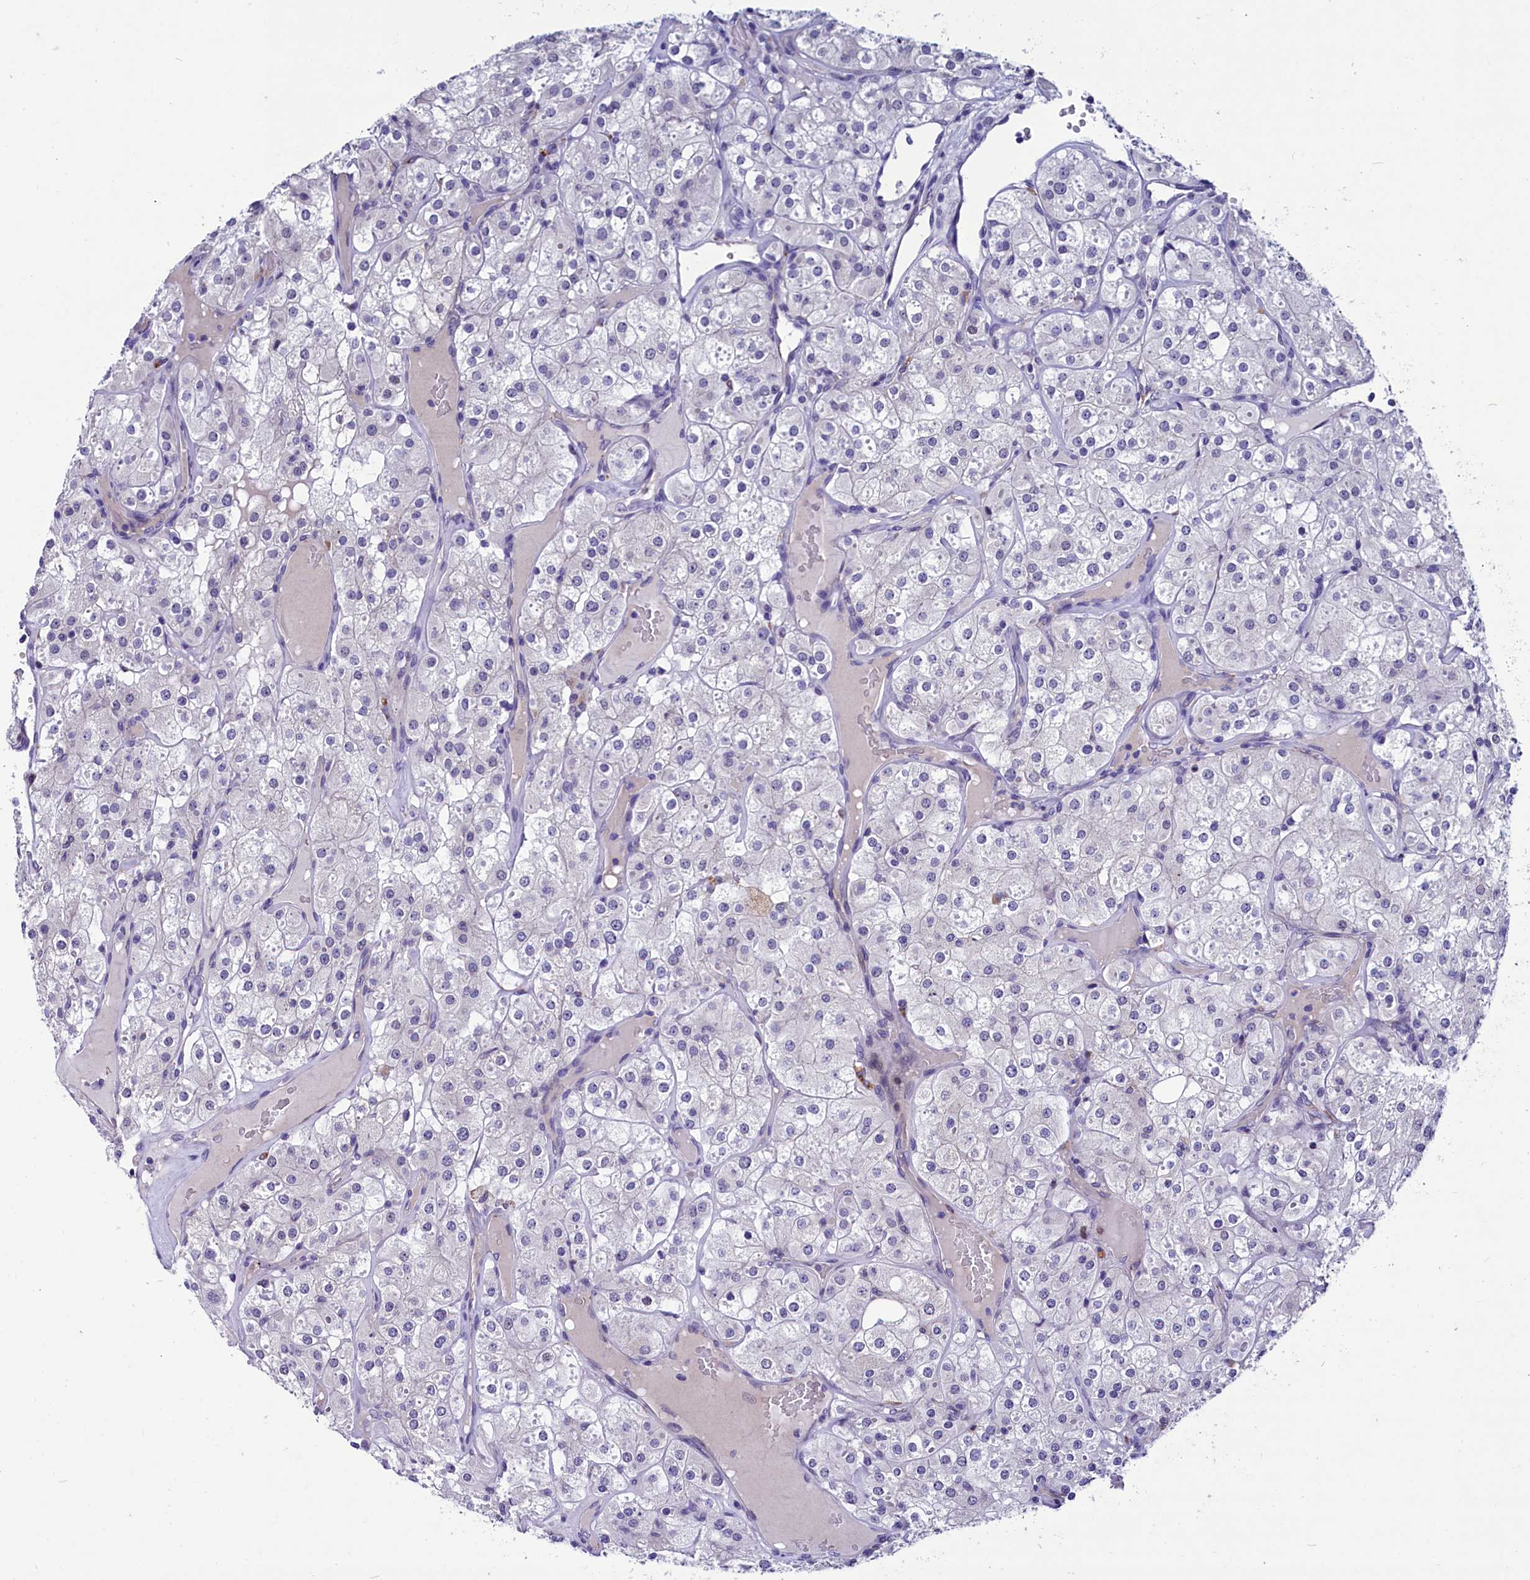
{"staining": {"intensity": "negative", "quantity": "none", "location": "none"}, "tissue": "renal cancer", "cell_type": "Tumor cells", "image_type": "cancer", "snomed": [{"axis": "morphology", "description": "Adenocarcinoma, NOS"}, {"axis": "topography", "description": "Kidney"}], "caption": "A high-resolution photomicrograph shows immunohistochemistry (IHC) staining of adenocarcinoma (renal), which exhibits no significant positivity in tumor cells.", "gene": "SCD5", "patient": {"sex": "male", "age": 77}}